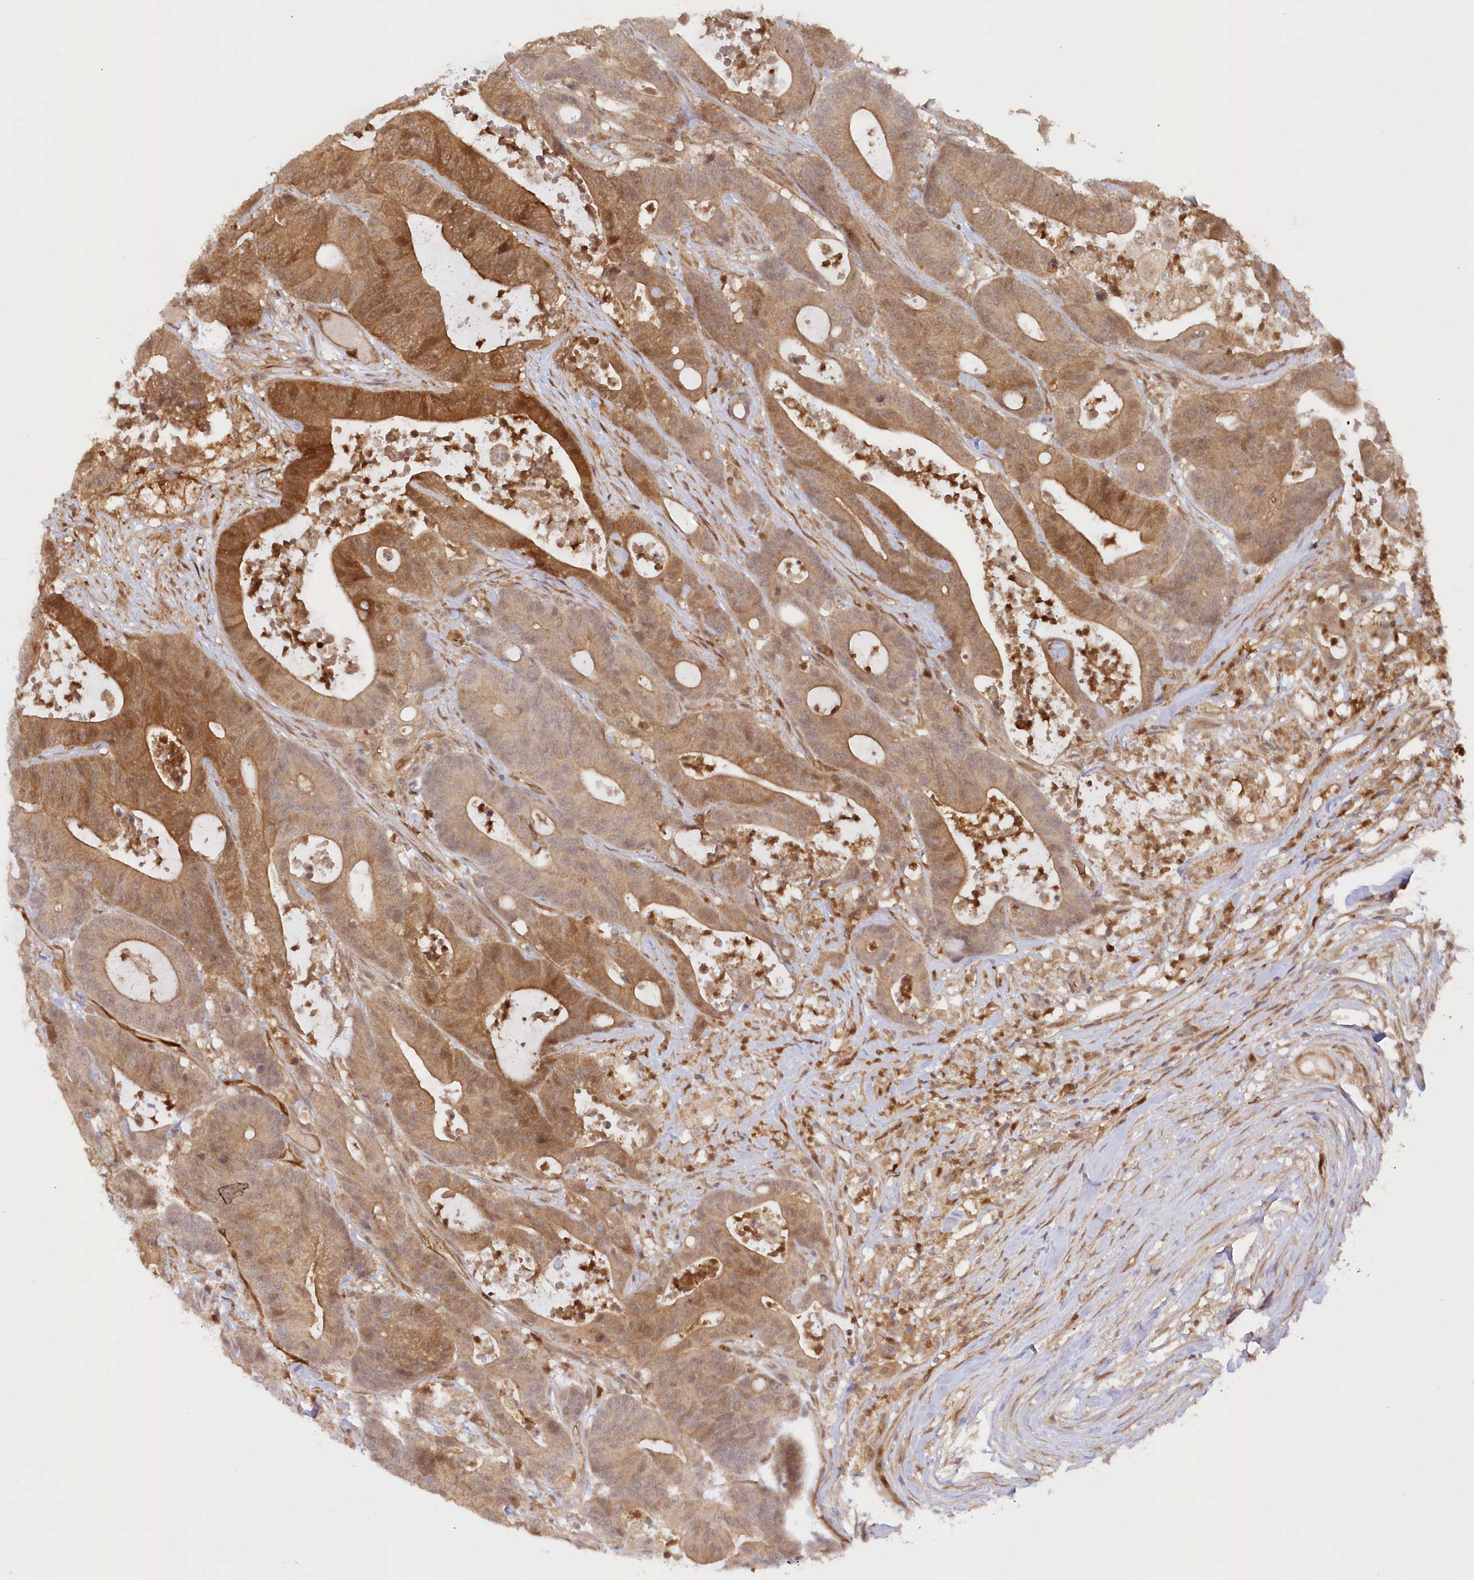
{"staining": {"intensity": "moderate", "quantity": ">75%", "location": "cytoplasmic/membranous,nuclear"}, "tissue": "colorectal cancer", "cell_type": "Tumor cells", "image_type": "cancer", "snomed": [{"axis": "morphology", "description": "Adenocarcinoma, NOS"}, {"axis": "topography", "description": "Colon"}], "caption": "The immunohistochemical stain highlights moderate cytoplasmic/membranous and nuclear expression in tumor cells of colorectal cancer tissue.", "gene": "GBE1", "patient": {"sex": "female", "age": 84}}